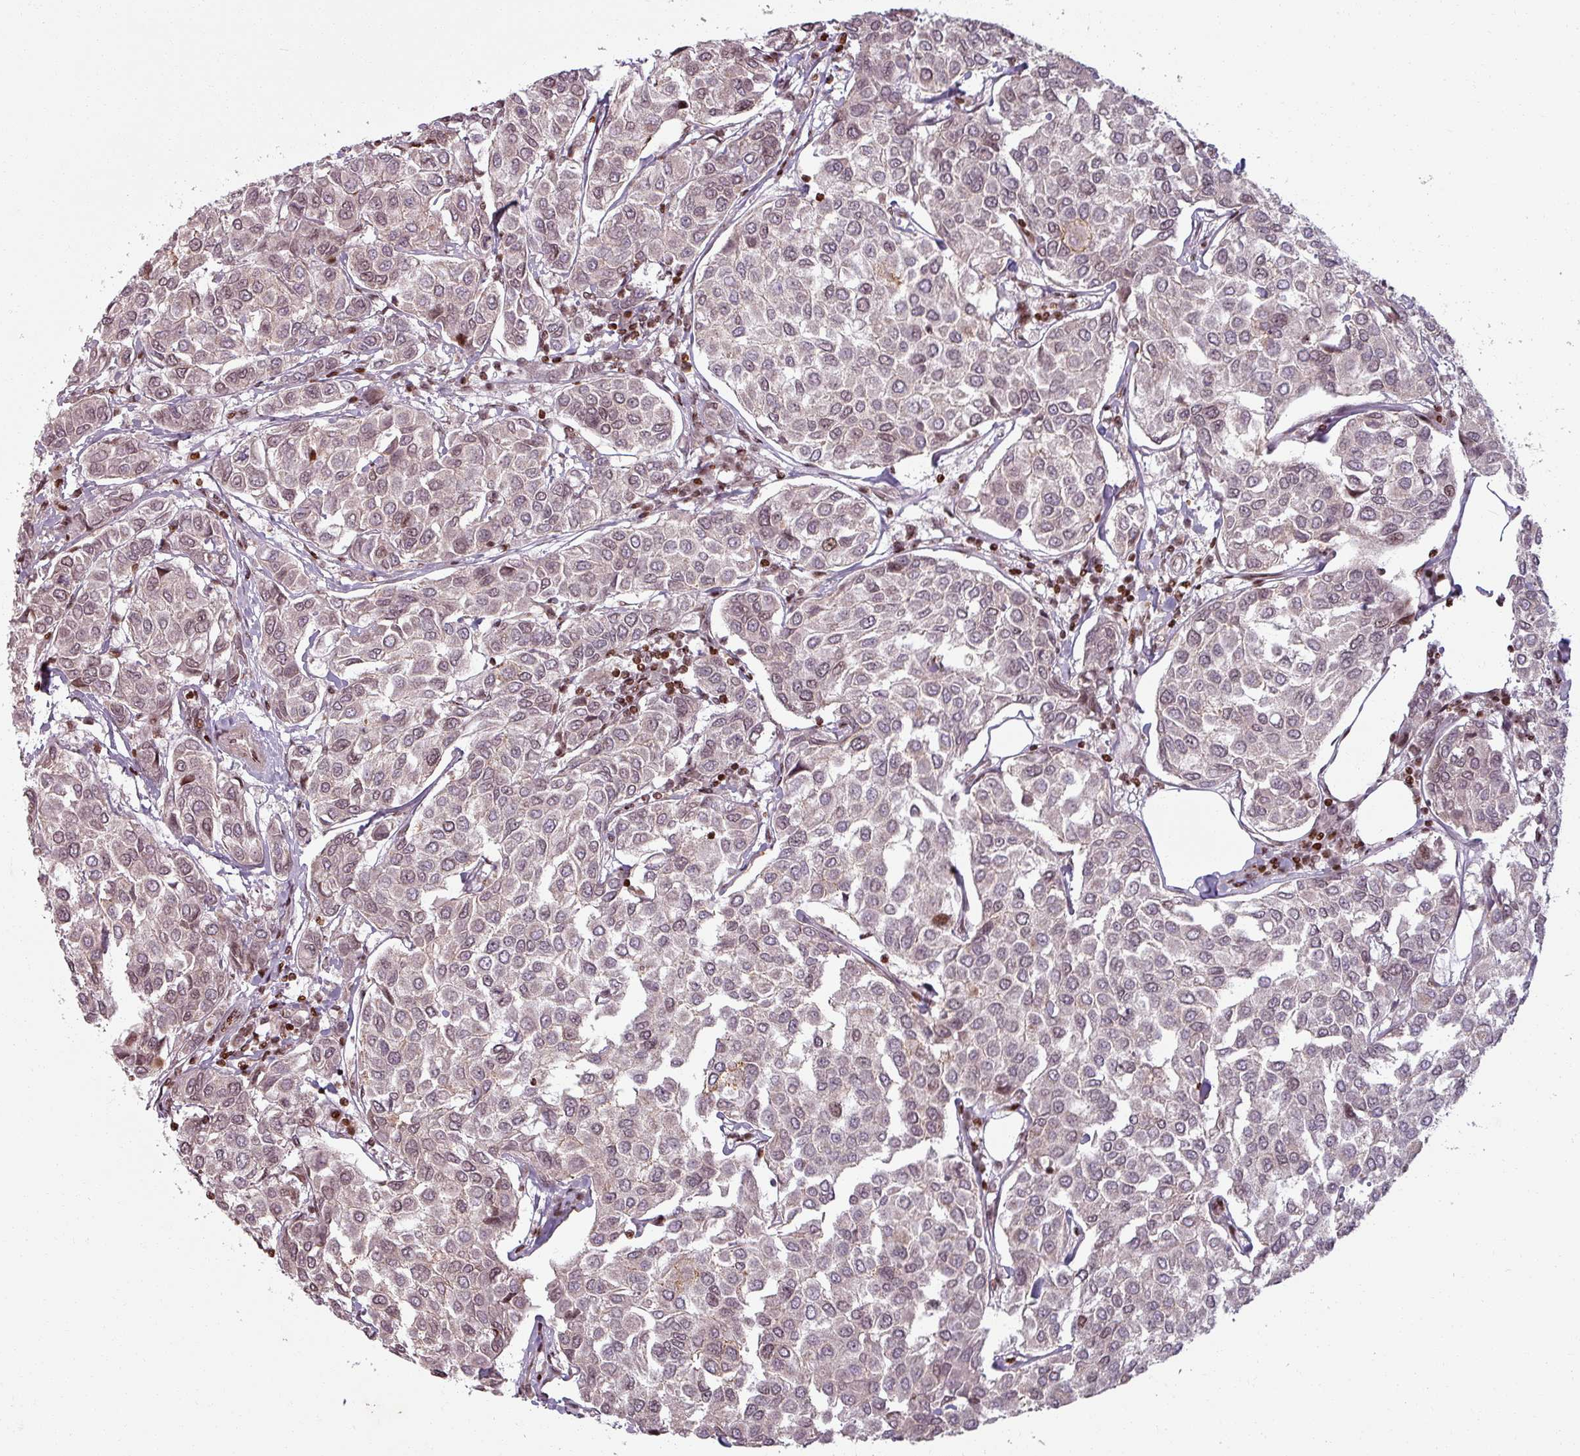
{"staining": {"intensity": "weak", "quantity": "25%-75%", "location": "nuclear"}, "tissue": "breast cancer", "cell_type": "Tumor cells", "image_type": "cancer", "snomed": [{"axis": "morphology", "description": "Duct carcinoma"}, {"axis": "topography", "description": "Breast"}], "caption": "The histopathology image reveals immunohistochemical staining of breast cancer (intraductal carcinoma). There is weak nuclear positivity is identified in about 25%-75% of tumor cells.", "gene": "NCOR1", "patient": {"sex": "female", "age": 55}}